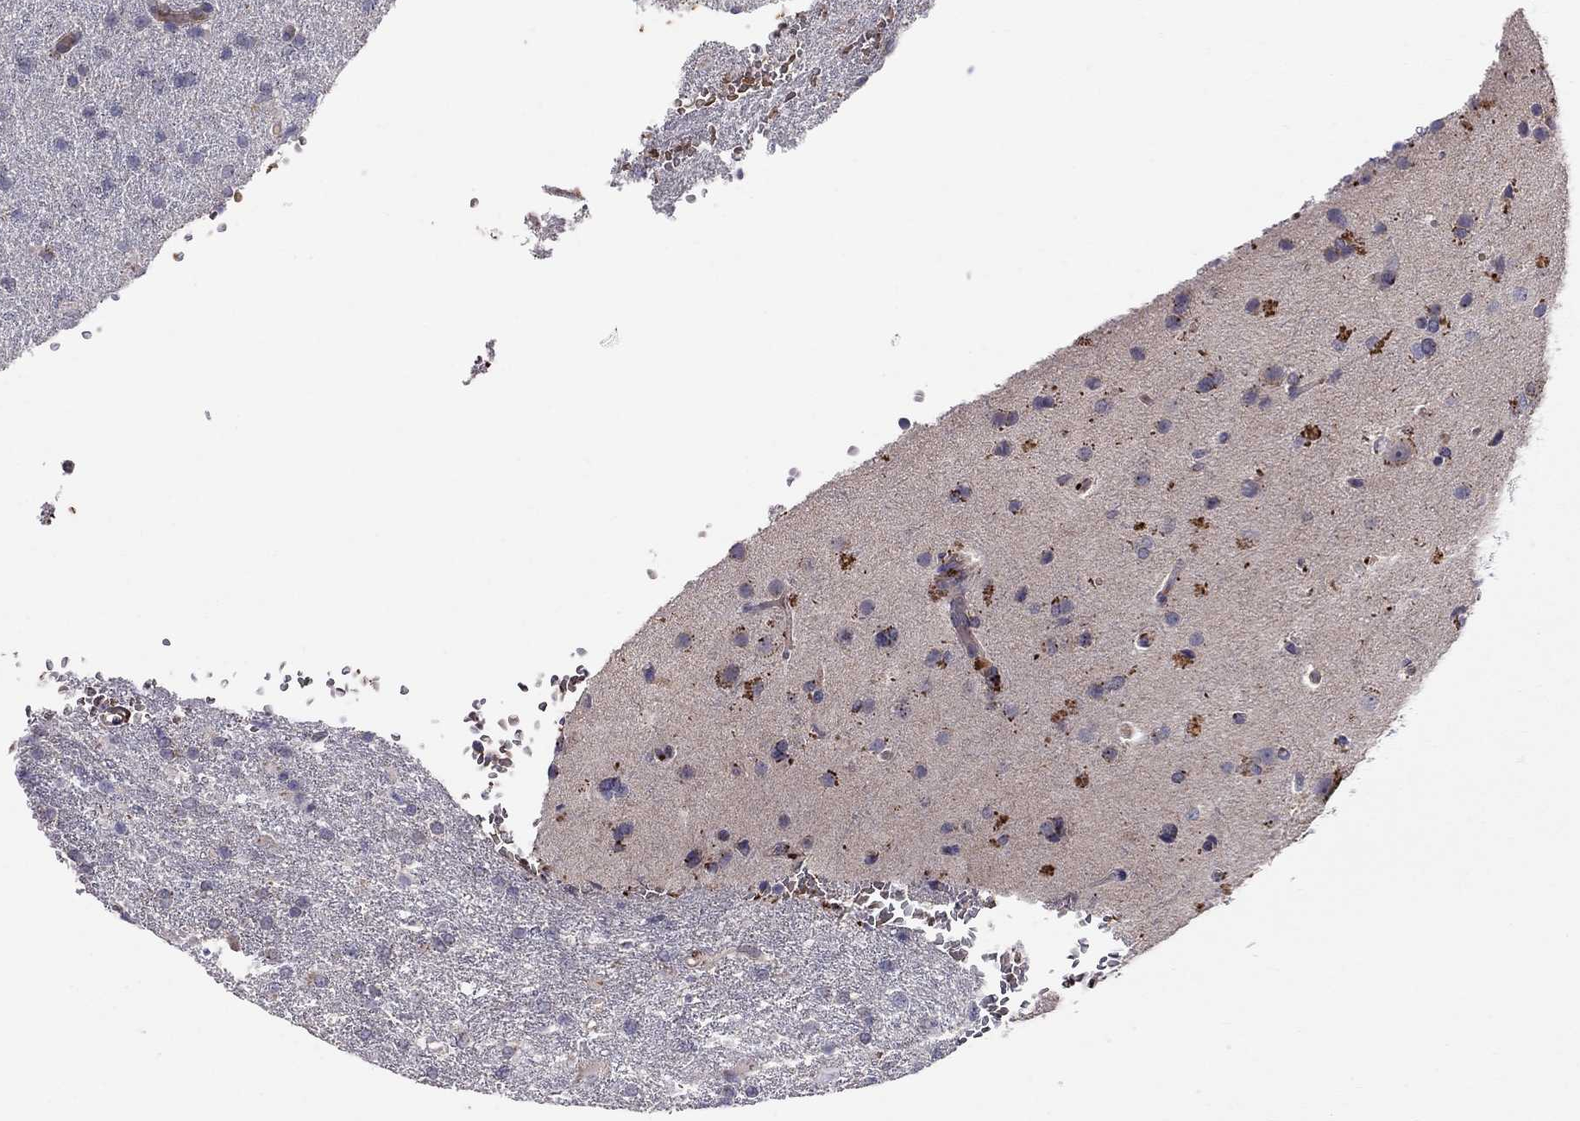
{"staining": {"intensity": "negative", "quantity": "none", "location": "none"}, "tissue": "glioma", "cell_type": "Tumor cells", "image_type": "cancer", "snomed": [{"axis": "morphology", "description": "Glioma, malignant, High grade"}, {"axis": "topography", "description": "Brain"}], "caption": "A photomicrograph of high-grade glioma (malignant) stained for a protein shows no brown staining in tumor cells.", "gene": "PIK3CG", "patient": {"sex": "male", "age": 68}}